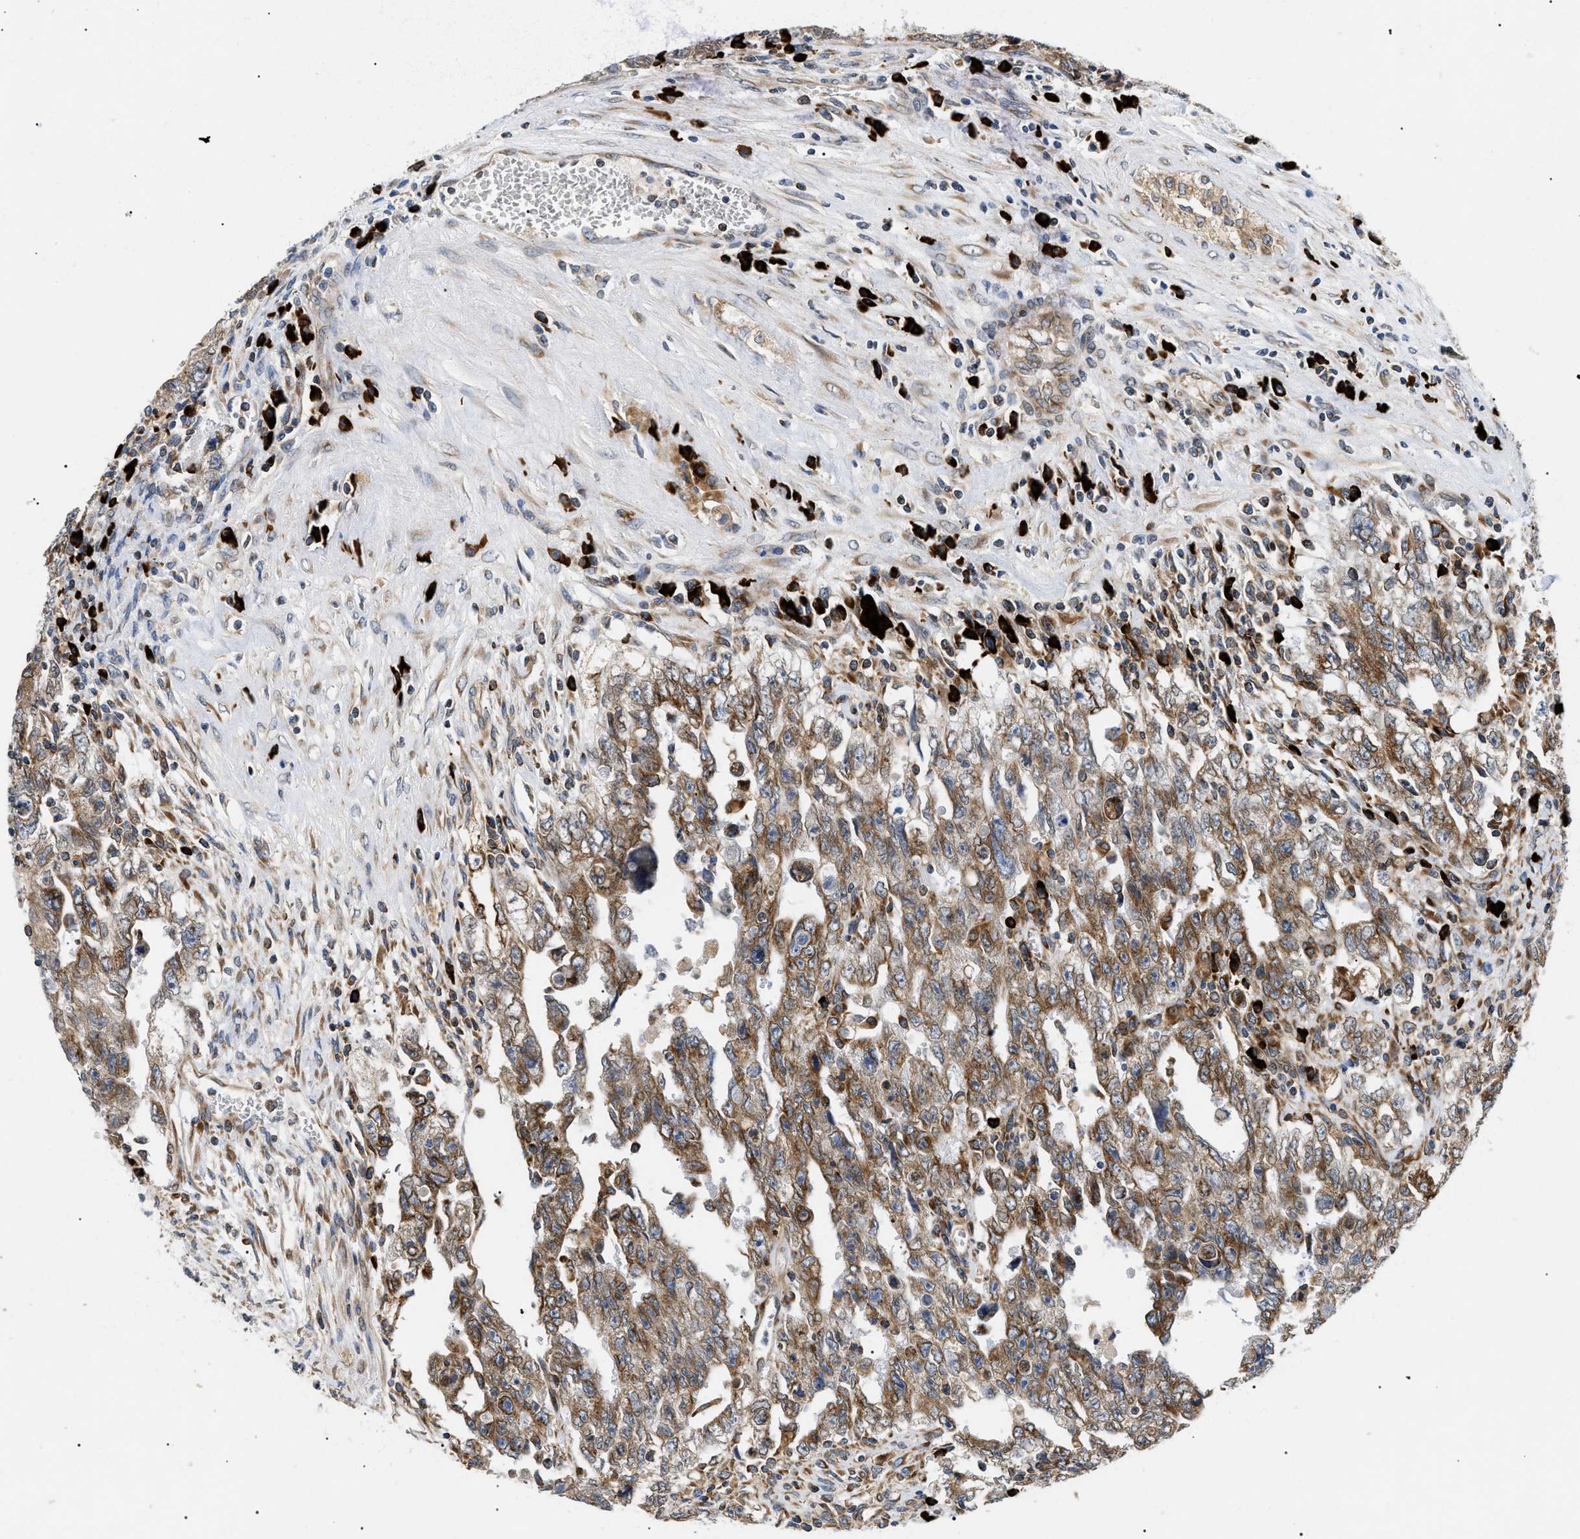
{"staining": {"intensity": "moderate", "quantity": ">75%", "location": "cytoplasmic/membranous"}, "tissue": "testis cancer", "cell_type": "Tumor cells", "image_type": "cancer", "snomed": [{"axis": "morphology", "description": "Carcinoma, Embryonal, NOS"}, {"axis": "topography", "description": "Testis"}], "caption": "Testis cancer was stained to show a protein in brown. There is medium levels of moderate cytoplasmic/membranous staining in approximately >75% of tumor cells.", "gene": "DERL1", "patient": {"sex": "male", "age": 28}}